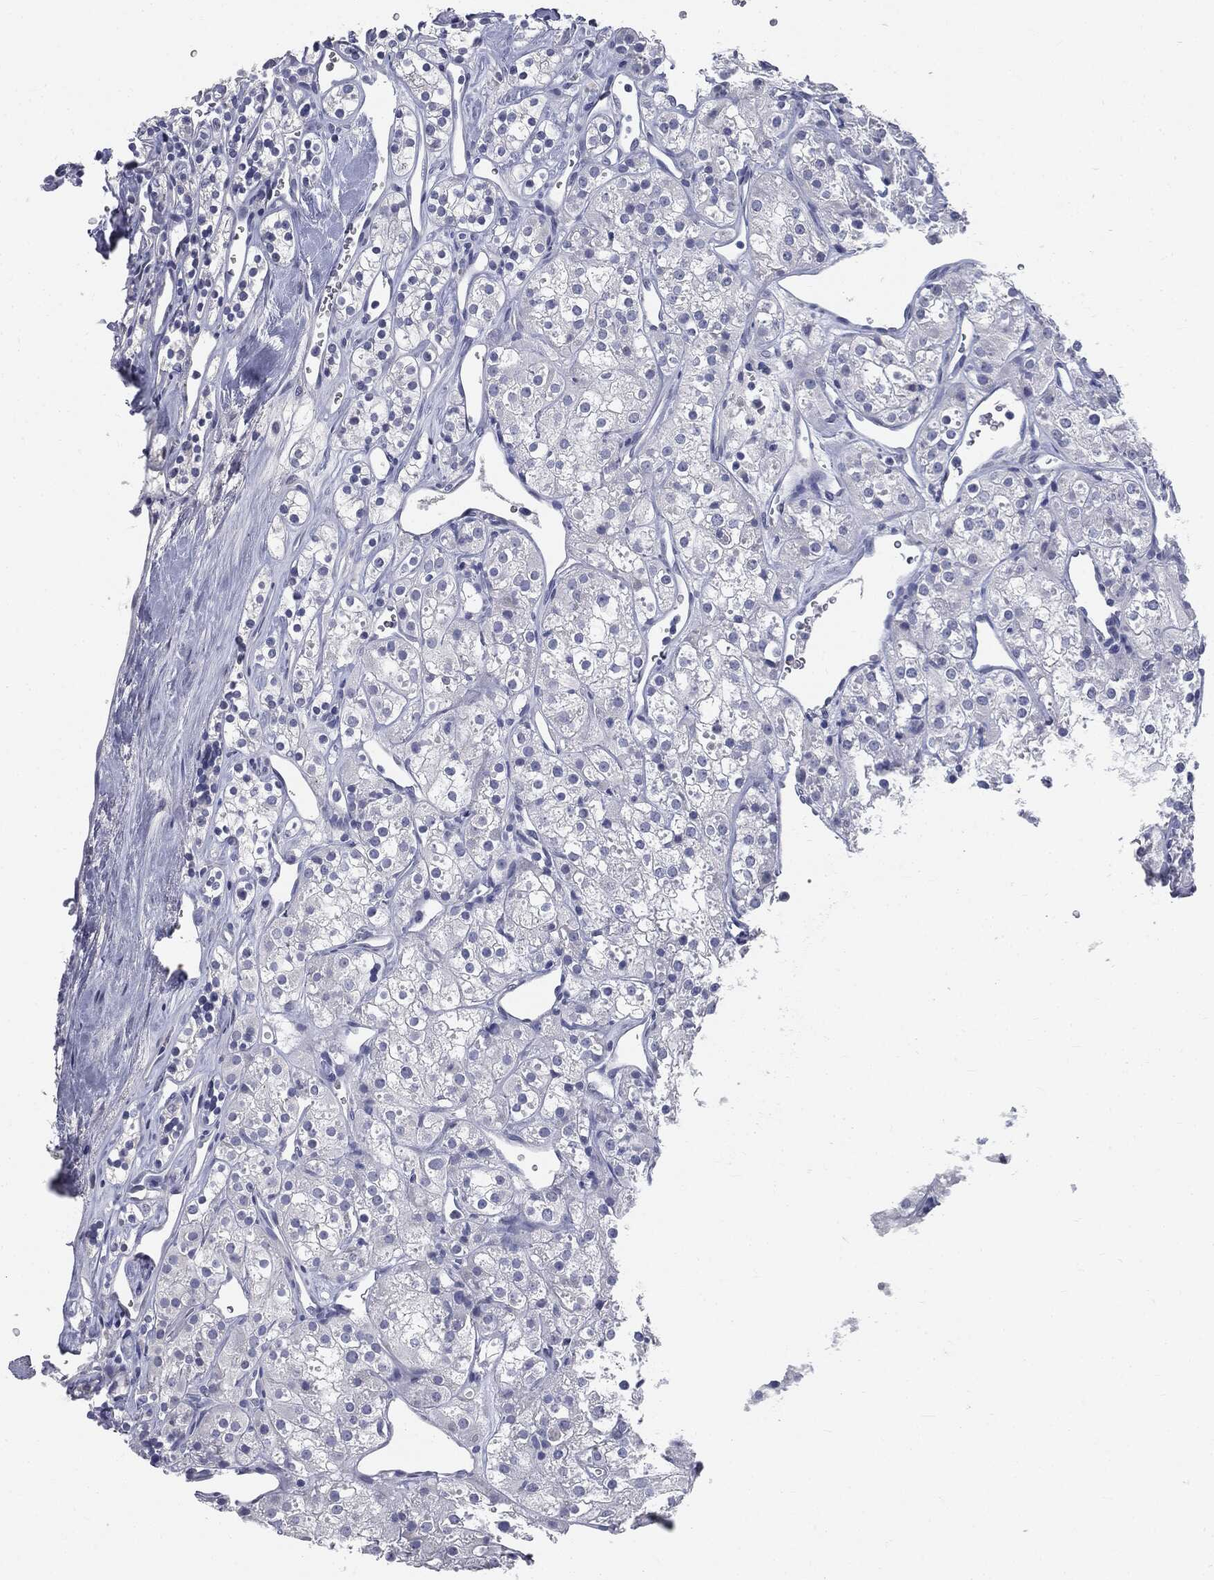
{"staining": {"intensity": "negative", "quantity": "none", "location": "none"}, "tissue": "renal cancer", "cell_type": "Tumor cells", "image_type": "cancer", "snomed": [{"axis": "morphology", "description": "Adenocarcinoma, NOS"}, {"axis": "topography", "description": "Kidney"}], "caption": "IHC histopathology image of neoplastic tissue: renal cancer stained with DAB (3,3'-diaminobenzidine) exhibits no significant protein expression in tumor cells.", "gene": "AFP", "patient": {"sex": "male", "age": 77}}